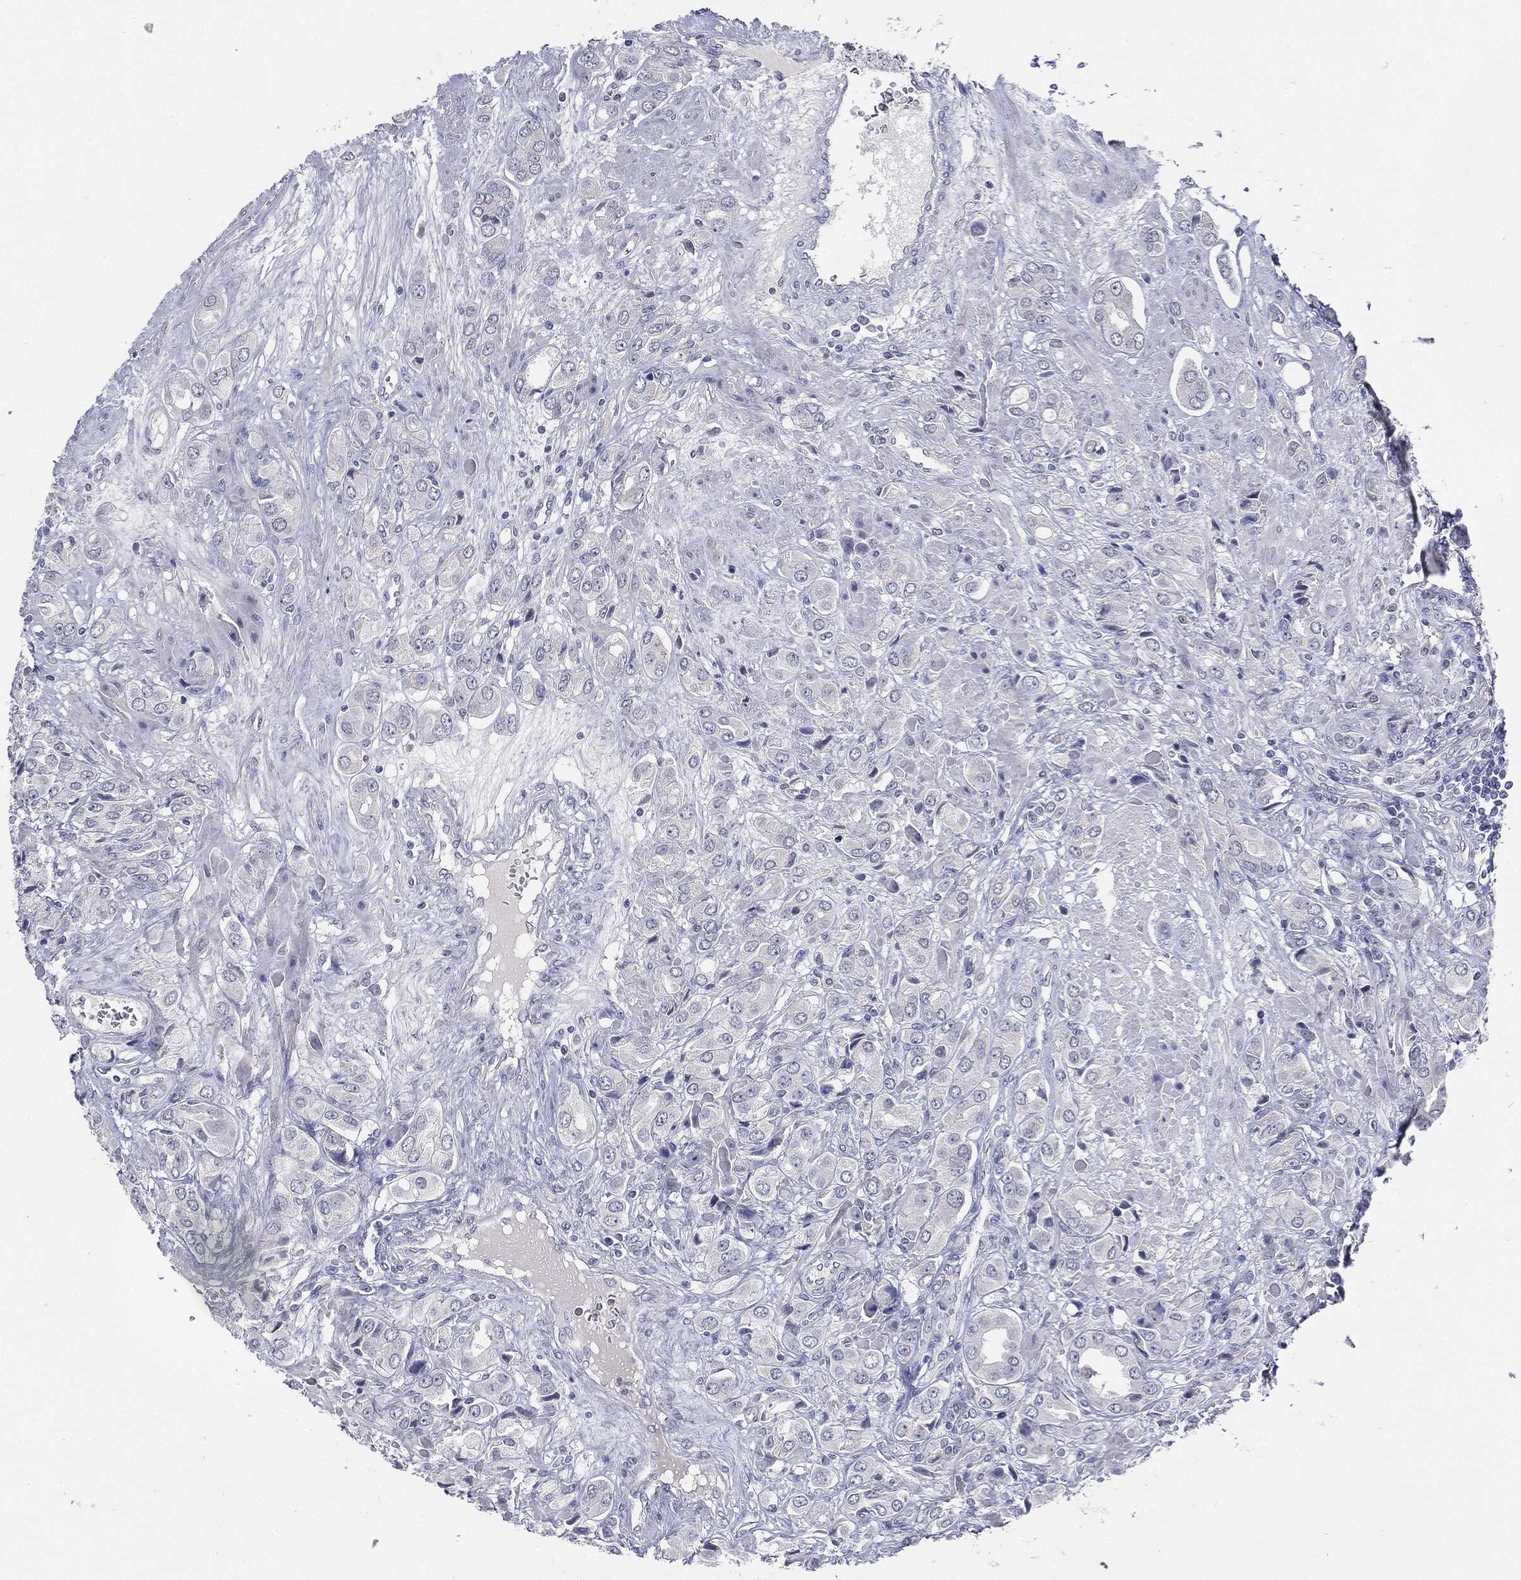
{"staining": {"intensity": "negative", "quantity": "none", "location": "none"}, "tissue": "prostate cancer", "cell_type": "Tumor cells", "image_type": "cancer", "snomed": [{"axis": "morphology", "description": "Adenocarcinoma, NOS"}, {"axis": "topography", "description": "Prostate and seminal vesicle, NOS"}, {"axis": "topography", "description": "Prostate"}], "caption": "DAB (3,3'-diaminobenzidine) immunohistochemical staining of adenocarcinoma (prostate) displays no significant expression in tumor cells.", "gene": "CGB1", "patient": {"sex": "male", "age": 69}}